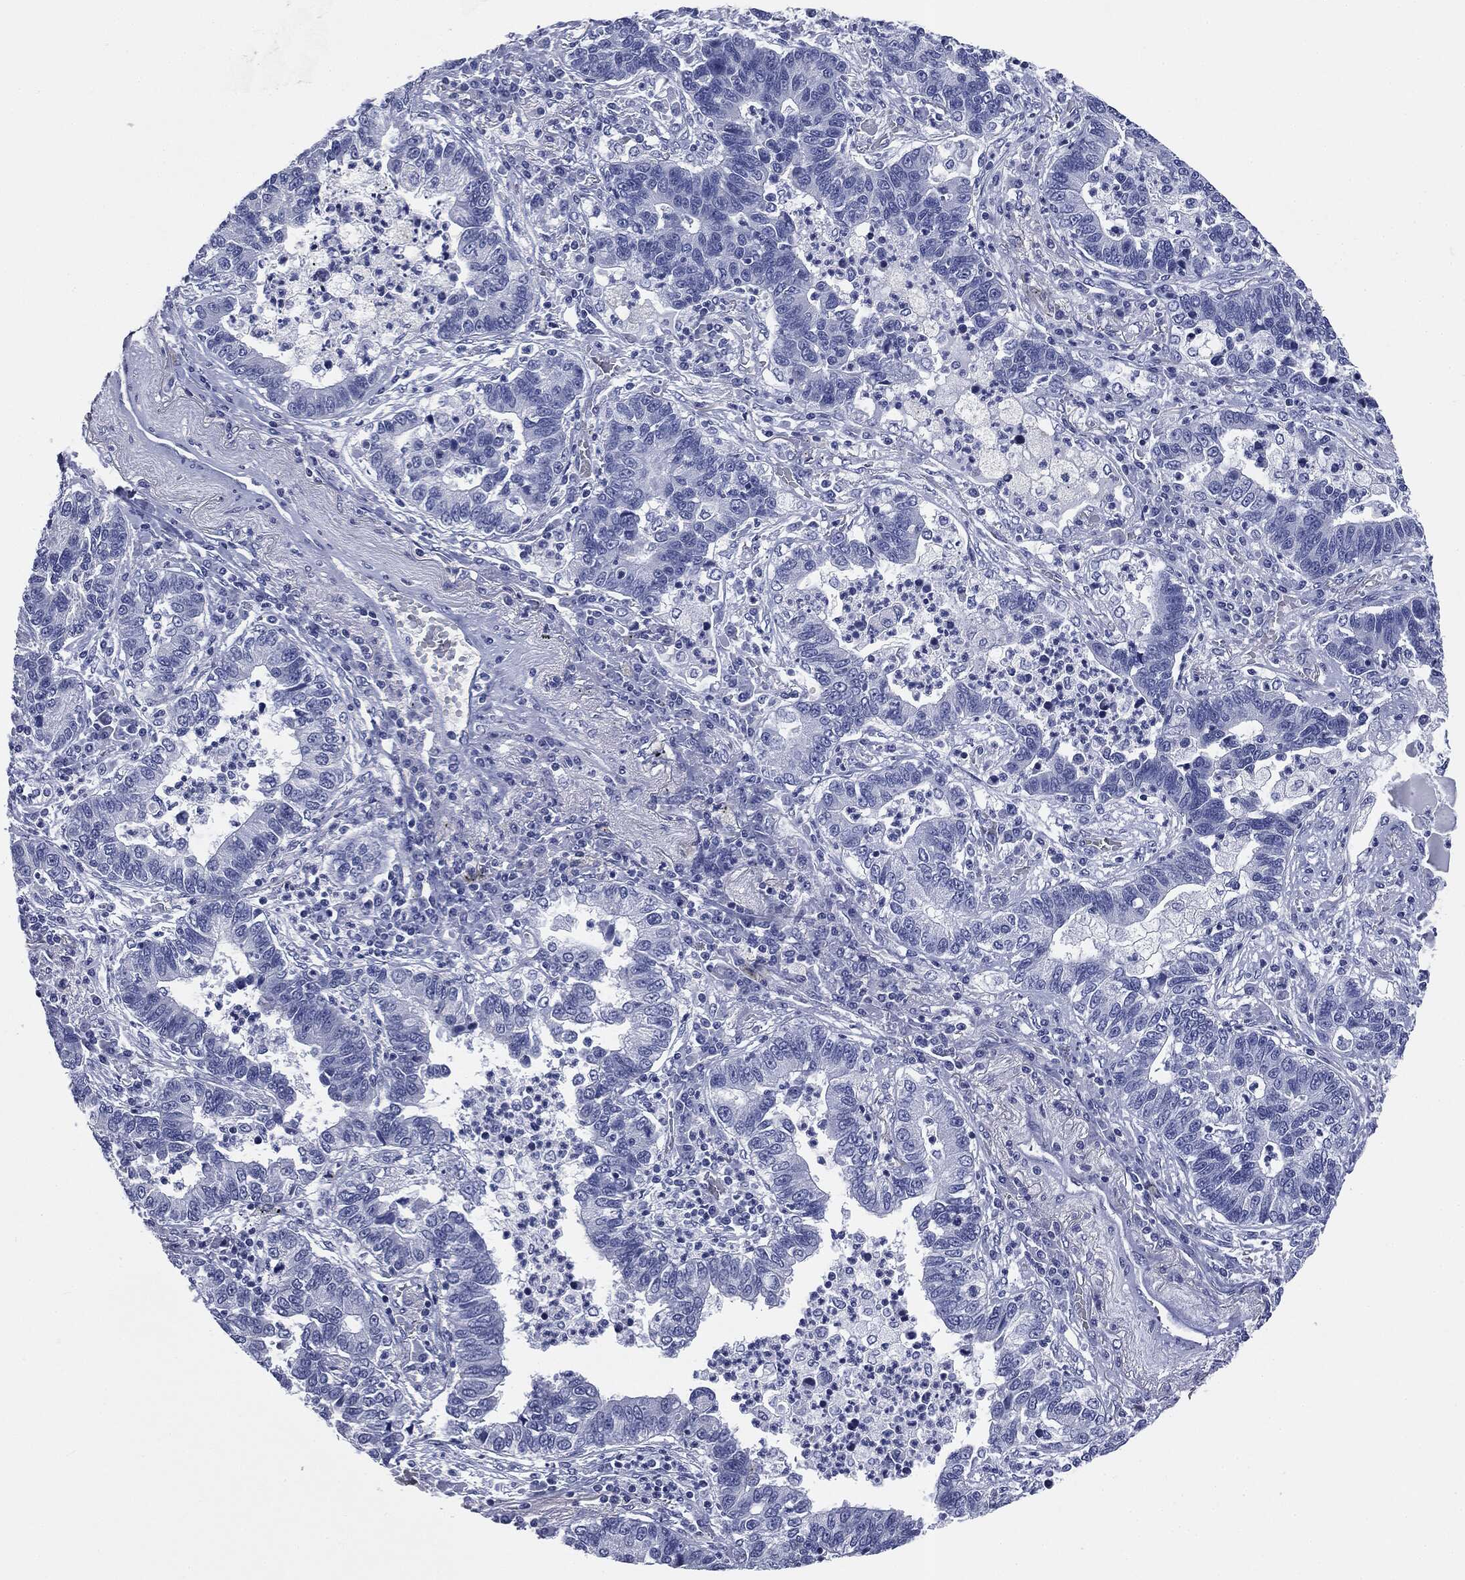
{"staining": {"intensity": "negative", "quantity": "none", "location": "none"}, "tissue": "lung cancer", "cell_type": "Tumor cells", "image_type": "cancer", "snomed": [{"axis": "morphology", "description": "Adenocarcinoma, NOS"}, {"axis": "topography", "description": "Lung"}], "caption": "Photomicrograph shows no protein staining in tumor cells of lung cancer (adenocarcinoma) tissue.", "gene": "ATP2A1", "patient": {"sex": "female", "age": 57}}